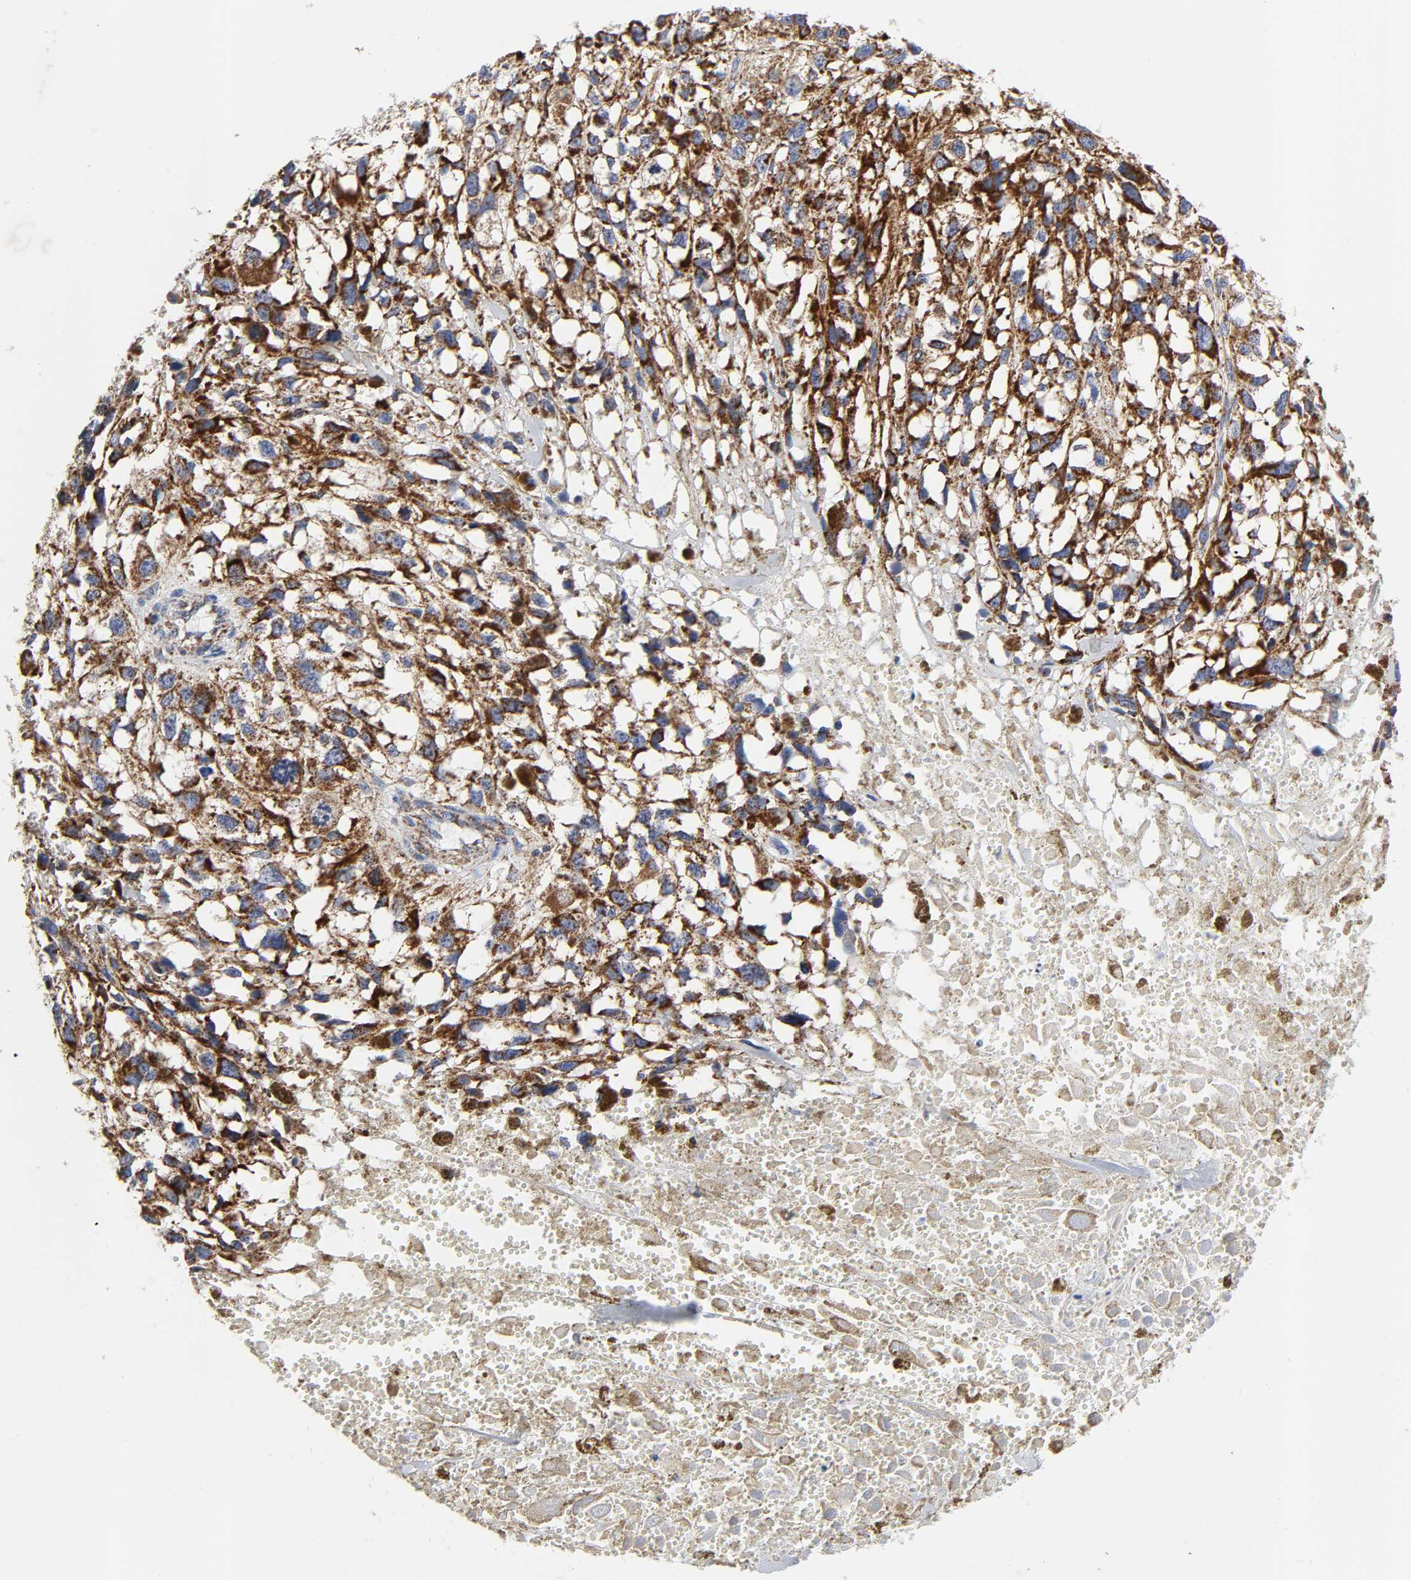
{"staining": {"intensity": "strong", "quantity": ">75%", "location": "cytoplasmic/membranous"}, "tissue": "melanoma", "cell_type": "Tumor cells", "image_type": "cancer", "snomed": [{"axis": "morphology", "description": "Malignant melanoma, Metastatic site"}, {"axis": "topography", "description": "Lymph node"}], "caption": "Protein analysis of malignant melanoma (metastatic site) tissue shows strong cytoplasmic/membranous positivity in approximately >75% of tumor cells. The staining is performed using DAB (3,3'-diaminobenzidine) brown chromogen to label protein expression. The nuclei are counter-stained blue using hematoxylin.", "gene": "AOPEP", "patient": {"sex": "male", "age": 59}}